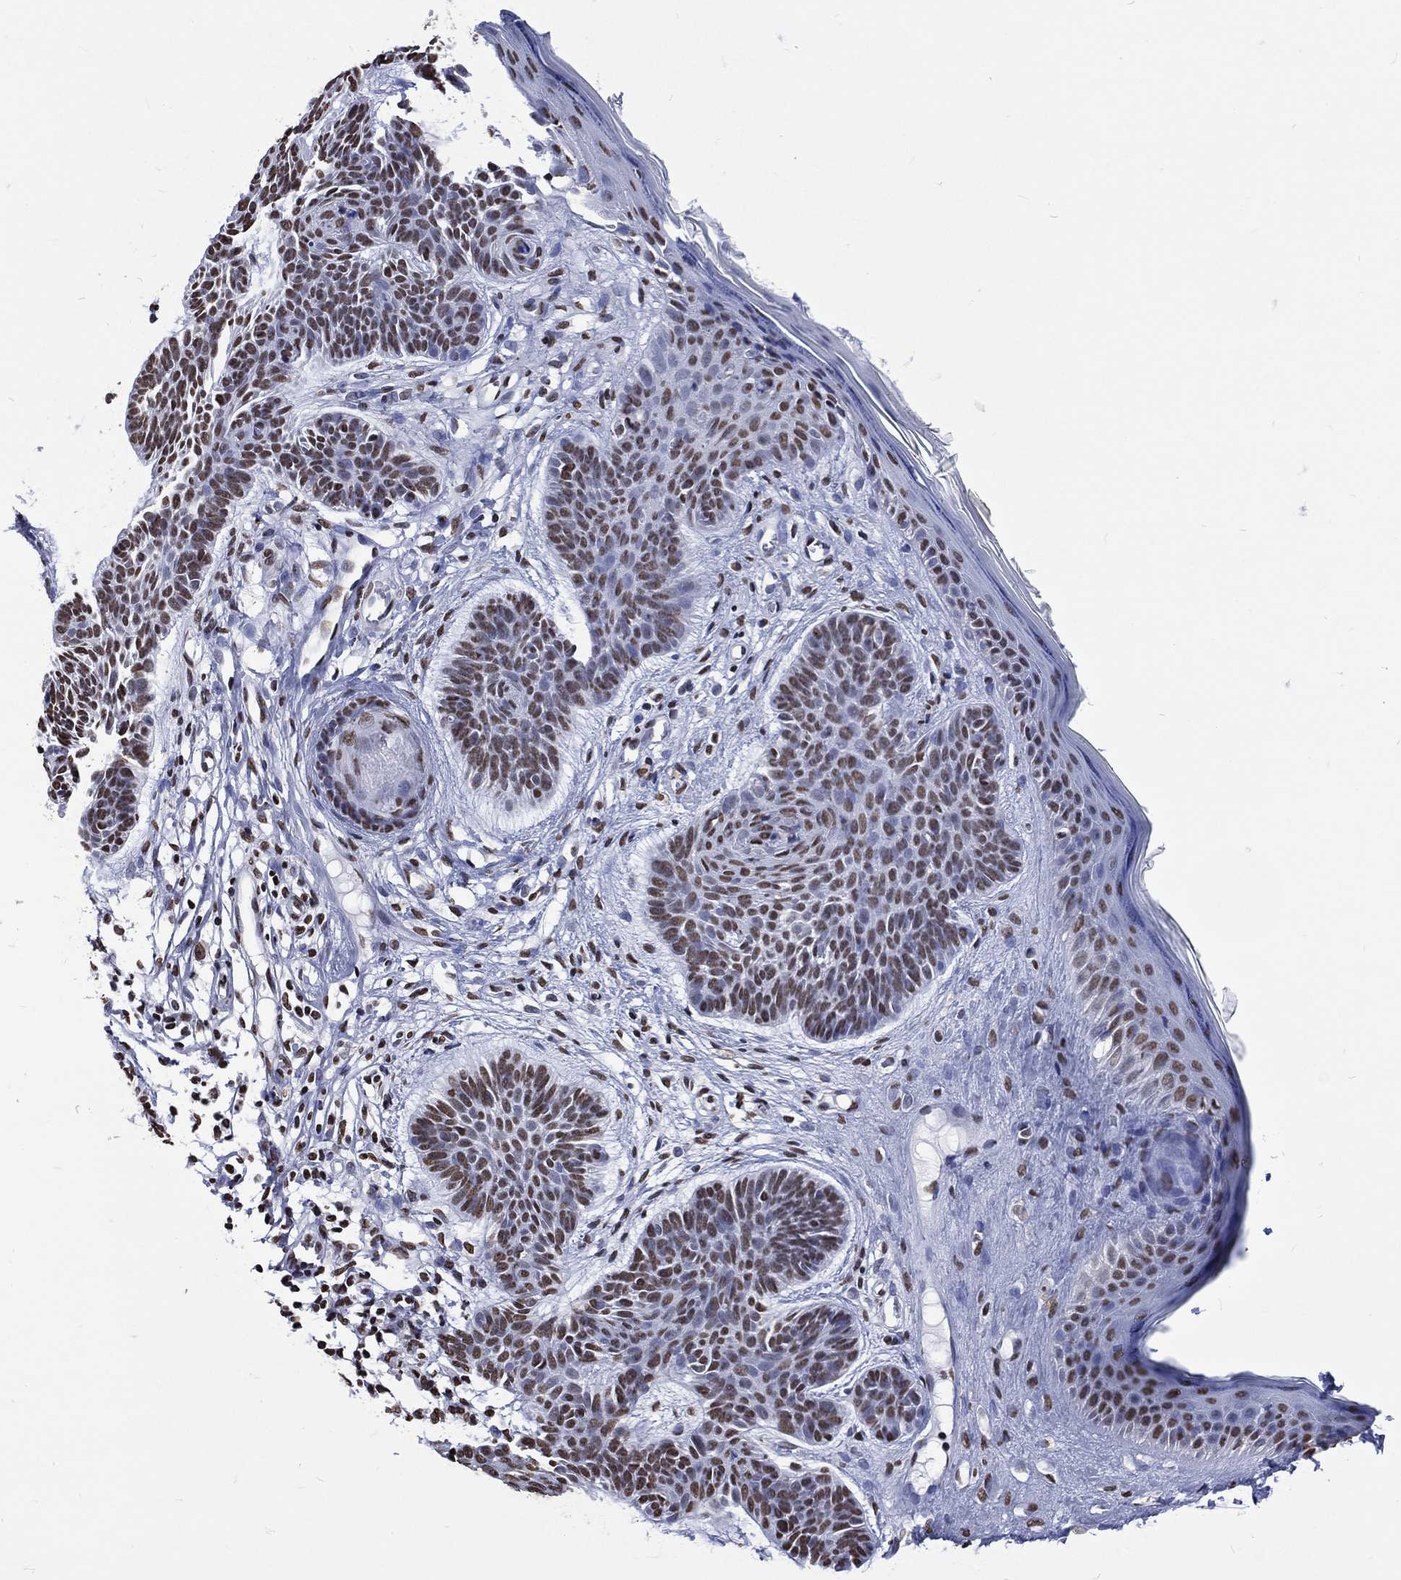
{"staining": {"intensity": "moderate", "quantity": ">75%", "location": "nuclear"}, "tissue": "skin cancer", "cell_type": "Tumor cells", "image_type": "cancer", "snomed": [{"axis": "morphology", "description": "Basal cell carcinoma"}, {"axis": "topography", "description": "Skin"}], "caption": "Human basal cell carcinoma (skin) stained for a protein (brown) exhibits moderate nuclear positive staining in approximately >75% of tumor cells.", "gene": "RETREG2", "patient": {"sex": "male", "age": 85}}